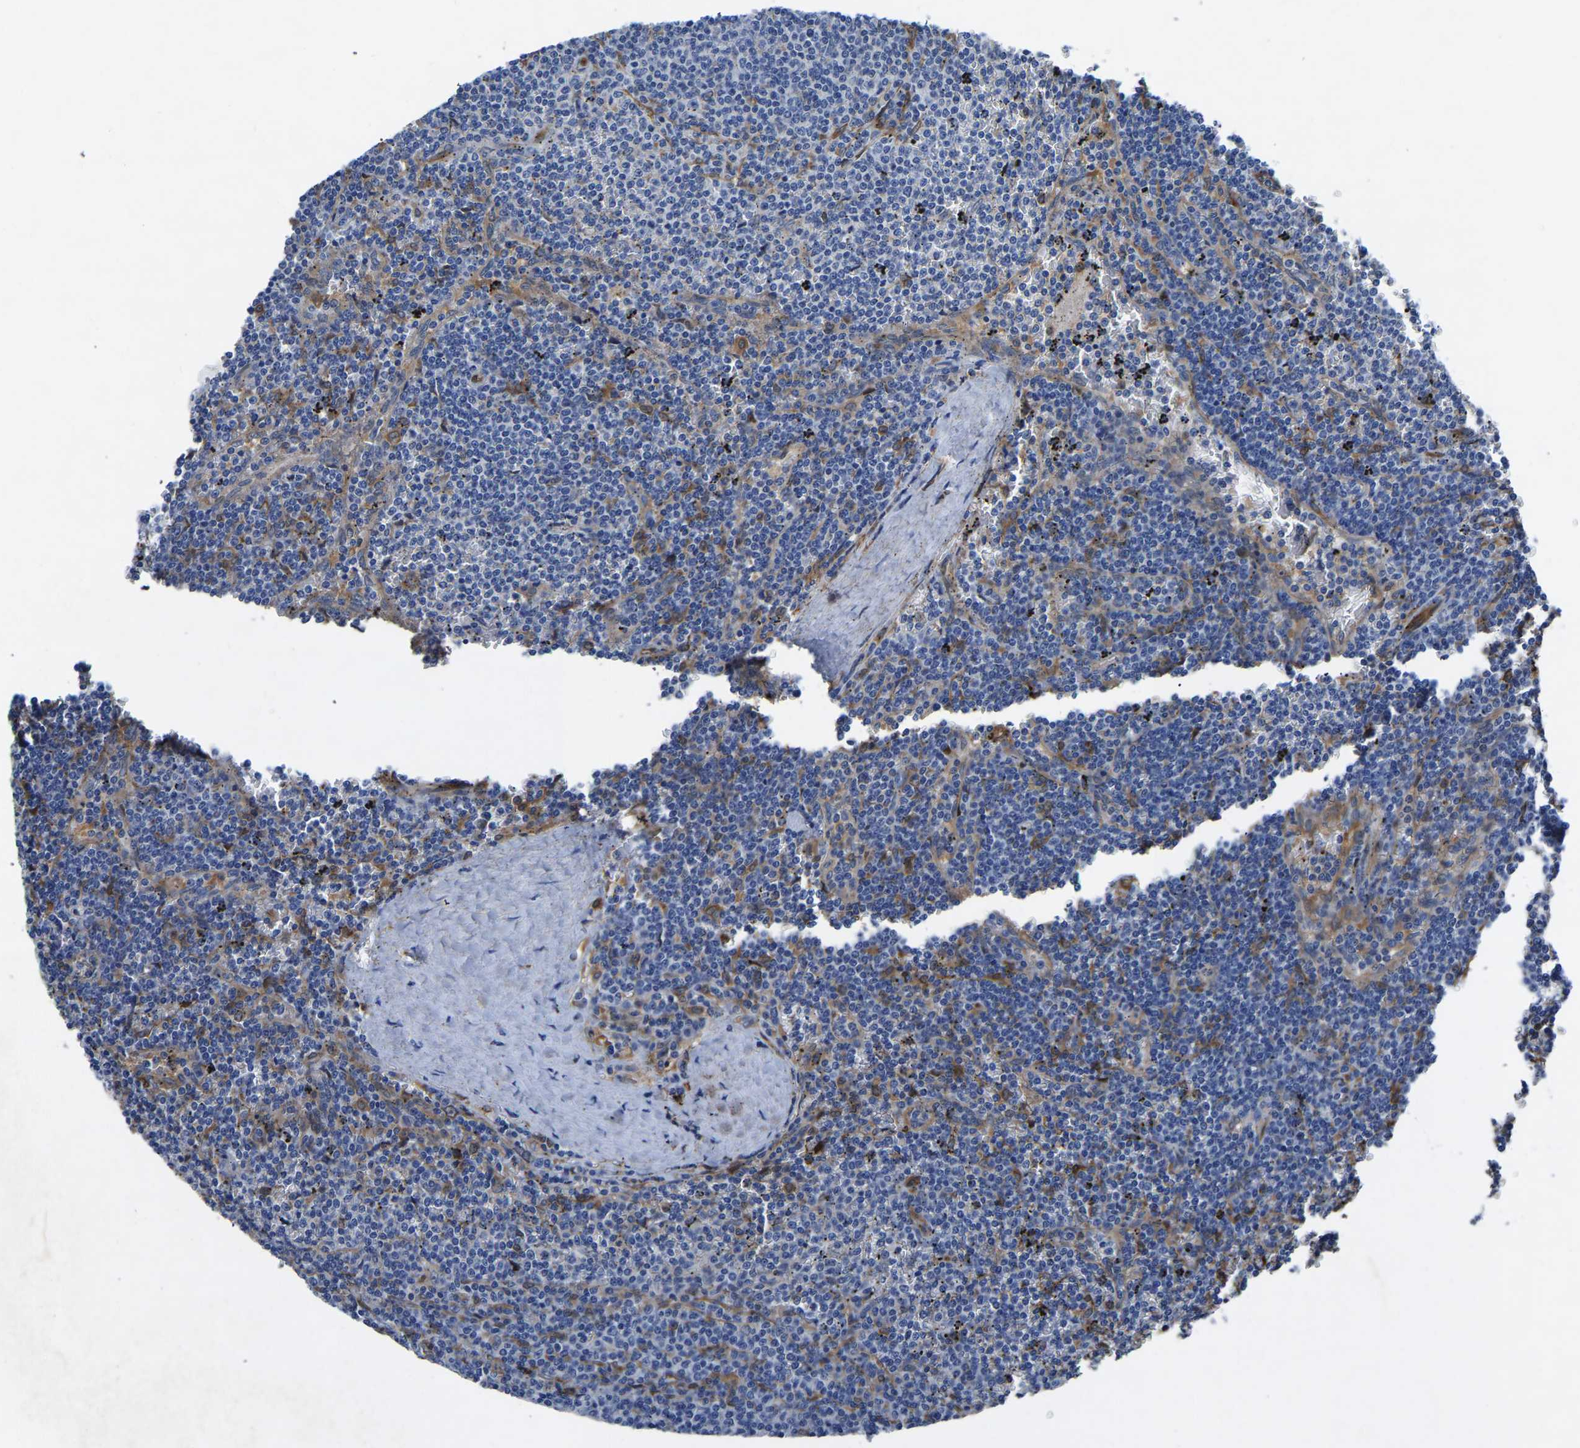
{"staining": {"intensity": "negative", "quantity": "none", "location": "none"}, "tissue": "lymphoma", "cell_type": "Tumor cells", "image_type": "cancer", "snomed": [{"axis": "morphology", "description": "Malignant lymphoma, non-Hodgkin's type, Low grade"}, {"axis": "topography", "description": "Spleen"}], "caption": "A high-resolution image shows immunohistochemistry staining of low-grade malignant lymphoma, non-Hodgkin's type, which exhibits no significant staining in tumor cells.", "gene": "ATG2B", "patient": {"sex": "female", "age": 50}}